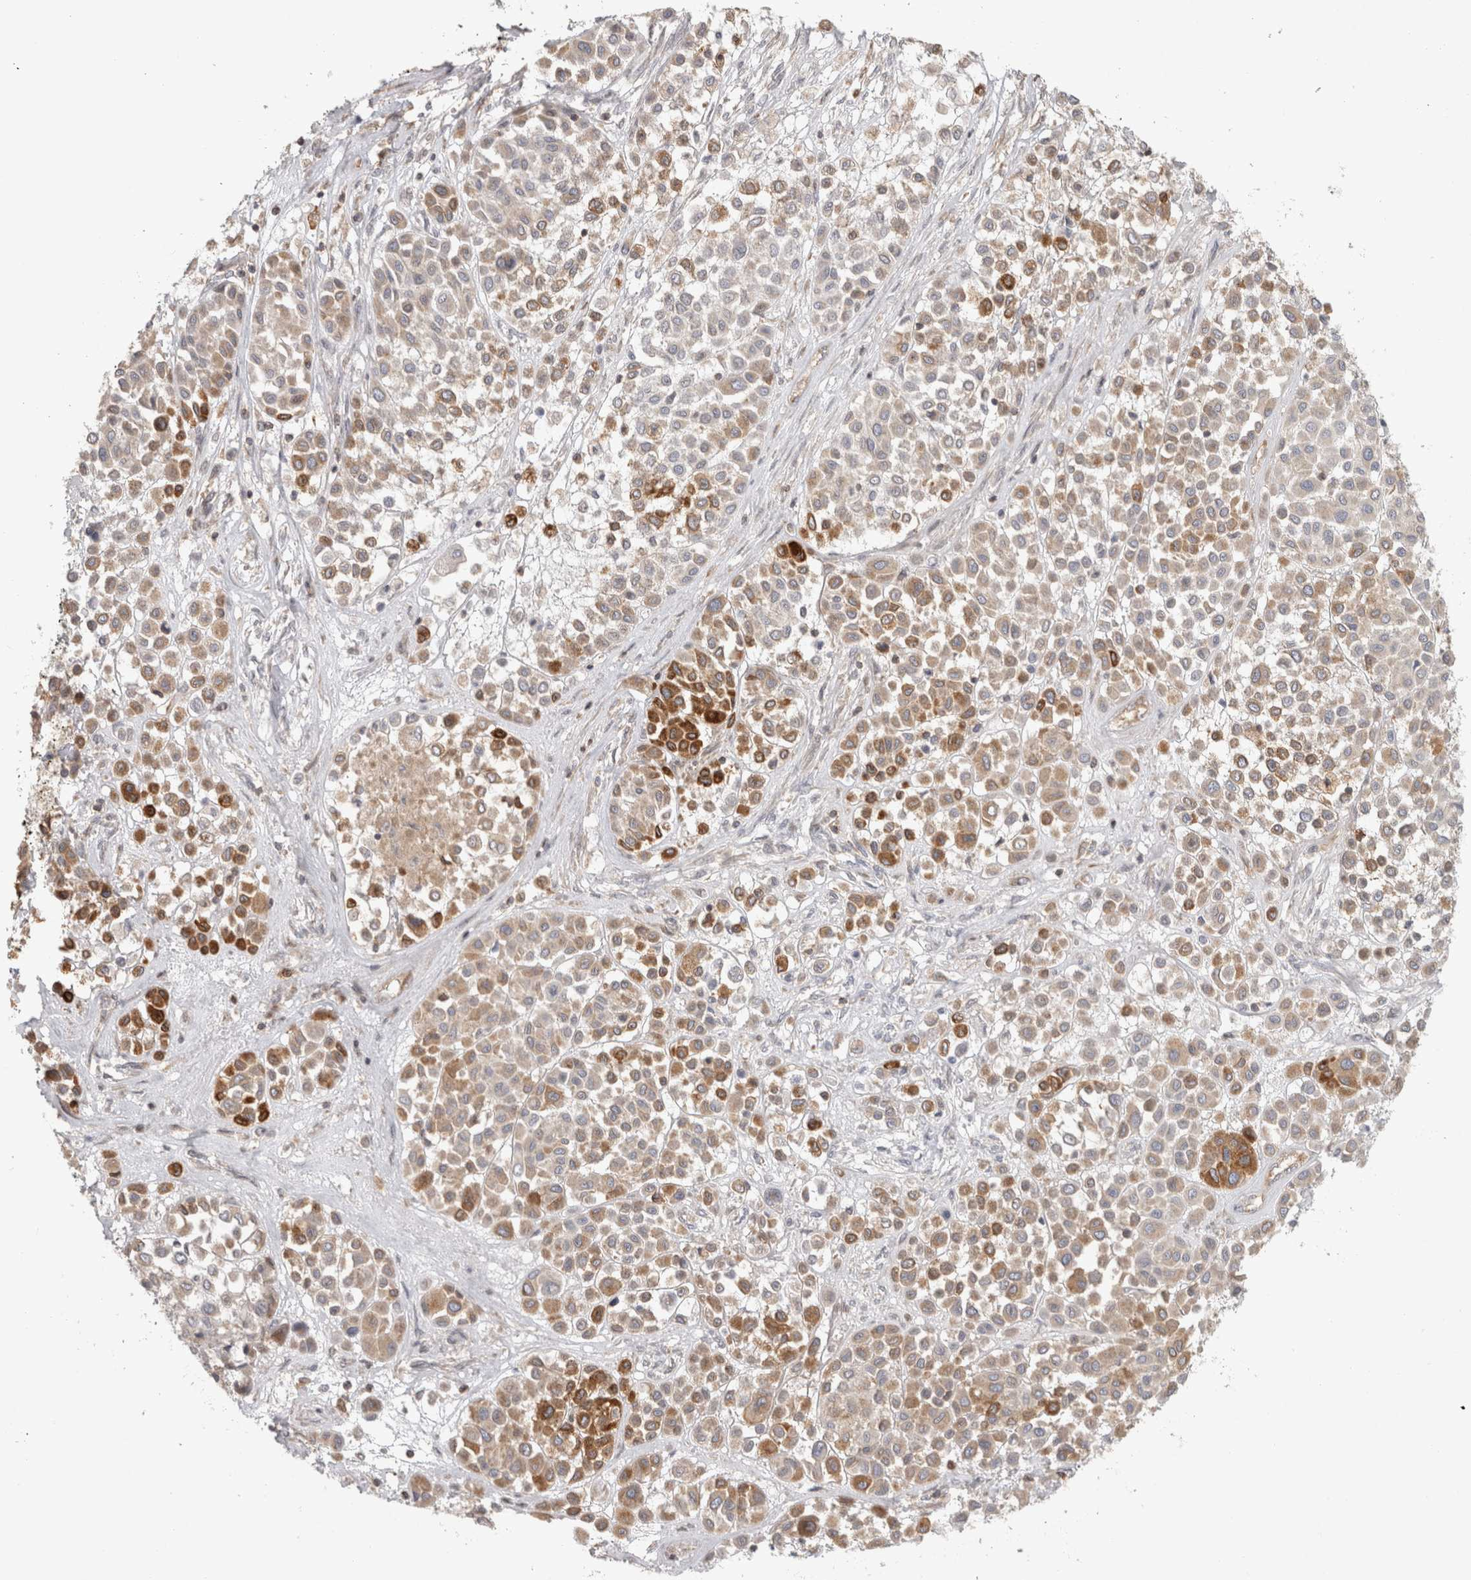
{"staining": {"intensity": "moderate", "quantity": "25%-75%", "location": "cytoplasmic/membranous"}, "tissue": "melanoma", "cell_type": "Tumor cells", "image_type": "cancer", "snomed": [{"axis": "morphology", "description": "Malignant melanoma, Metastatic site"}, {"axis": "topography", "description": "Soft tissue"}], "caption": "Human malignant melanoma (metastatic site) stained with a brown dye shows moderate cytoplasmic/membranous positive positivity in approximately 25%-75% of tumor cells.", "gene": "HLA-E", "patient": {"sex": "male", "age": 41}}